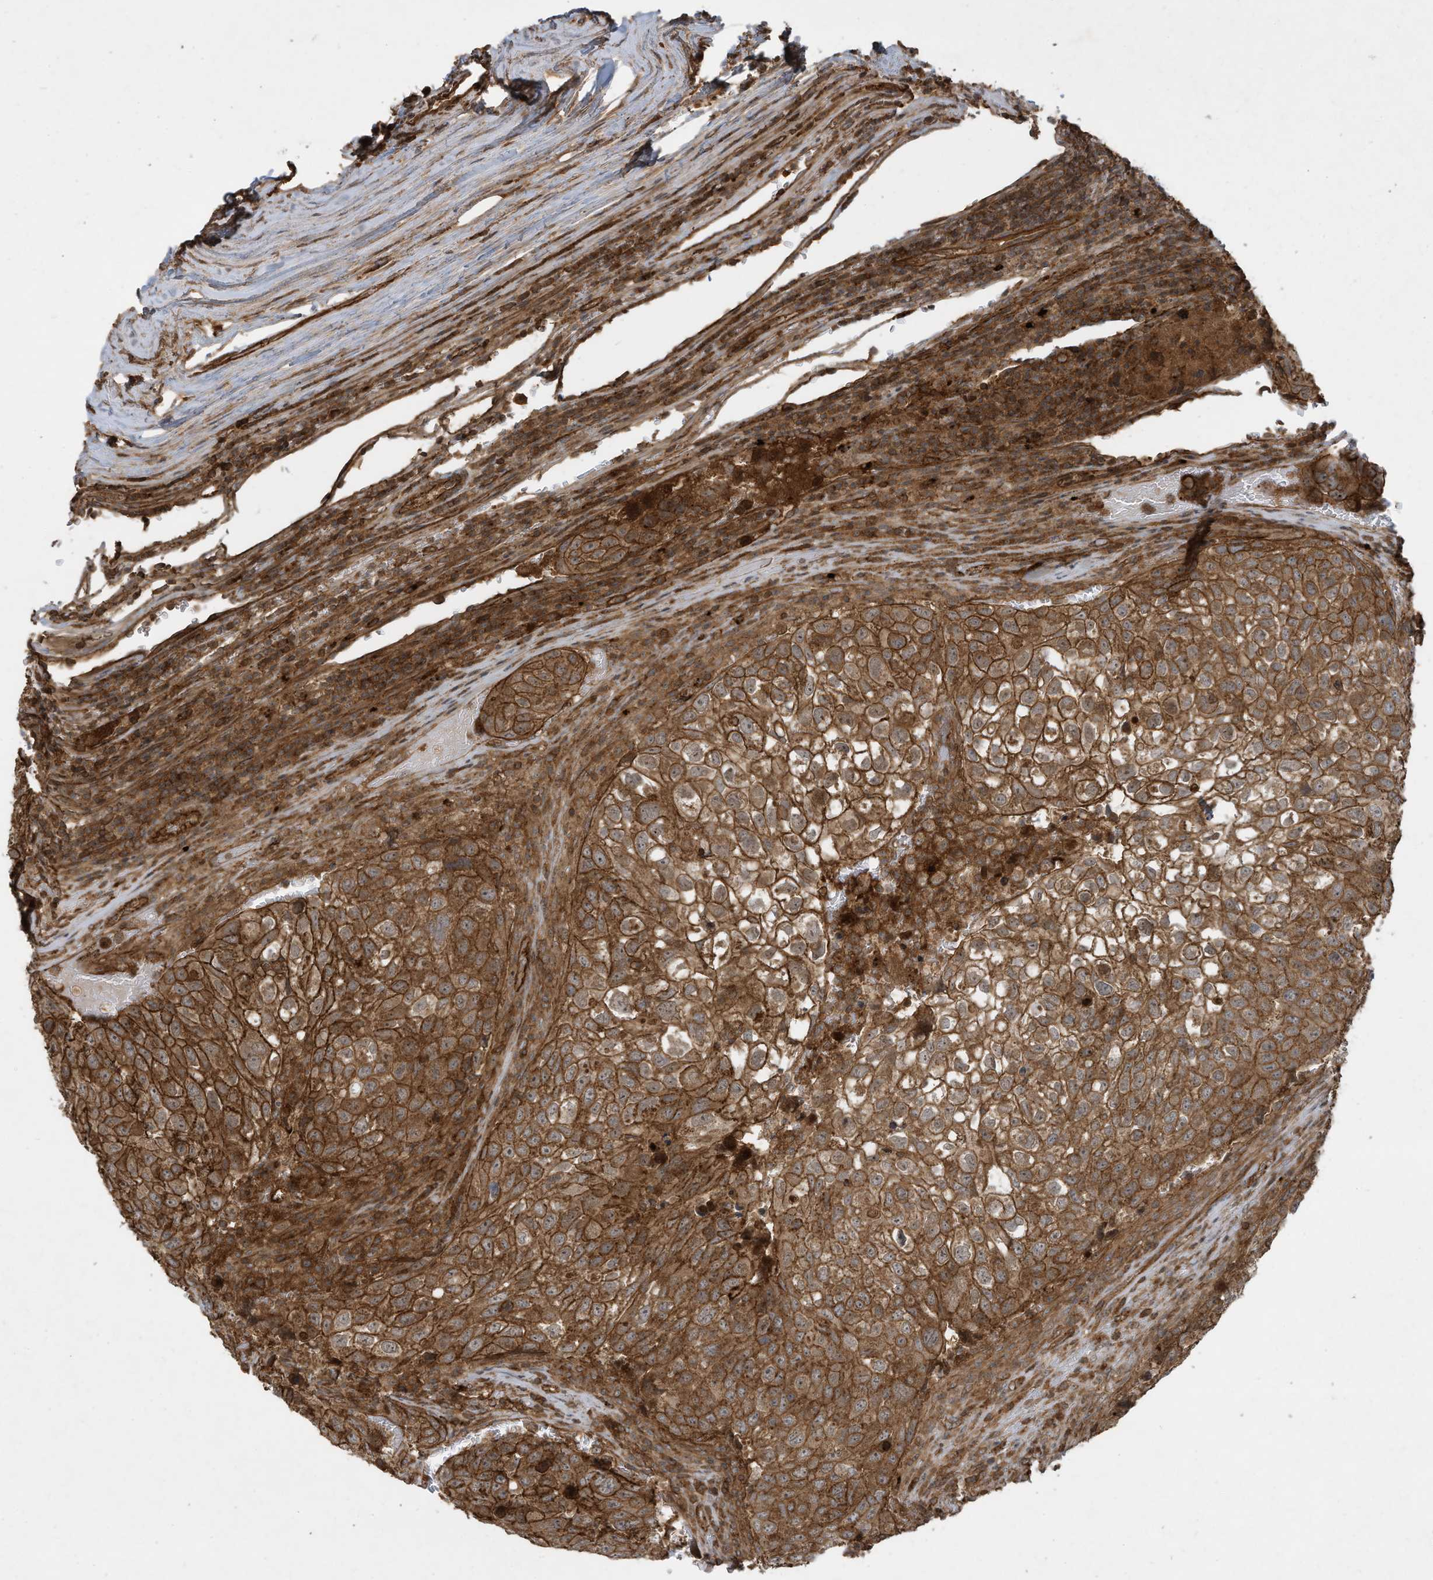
{"staining": {"intensity": "strong", "quantity": ">75%", "location": "cytoplasmic/membranous"}, "tissue": "urothelial cancer", "cell_type": "Tumor cells", "image_type": "cancer", "snomed": [{"axis": "morphology", "description": "Urothelial carcinoma, High grade"}, {"axis": "topography", "description": "Lymph node"}, {"axis": "topography", "description": "Urinary bladder"}], "caption": "Protein expression analysis of urothelial cancer exhibits strong cytoplasmic/membranous expression in about >75% of tumor cells.", "gene": "DDIT4", "patient": {"sex": "male", "age": 51}}